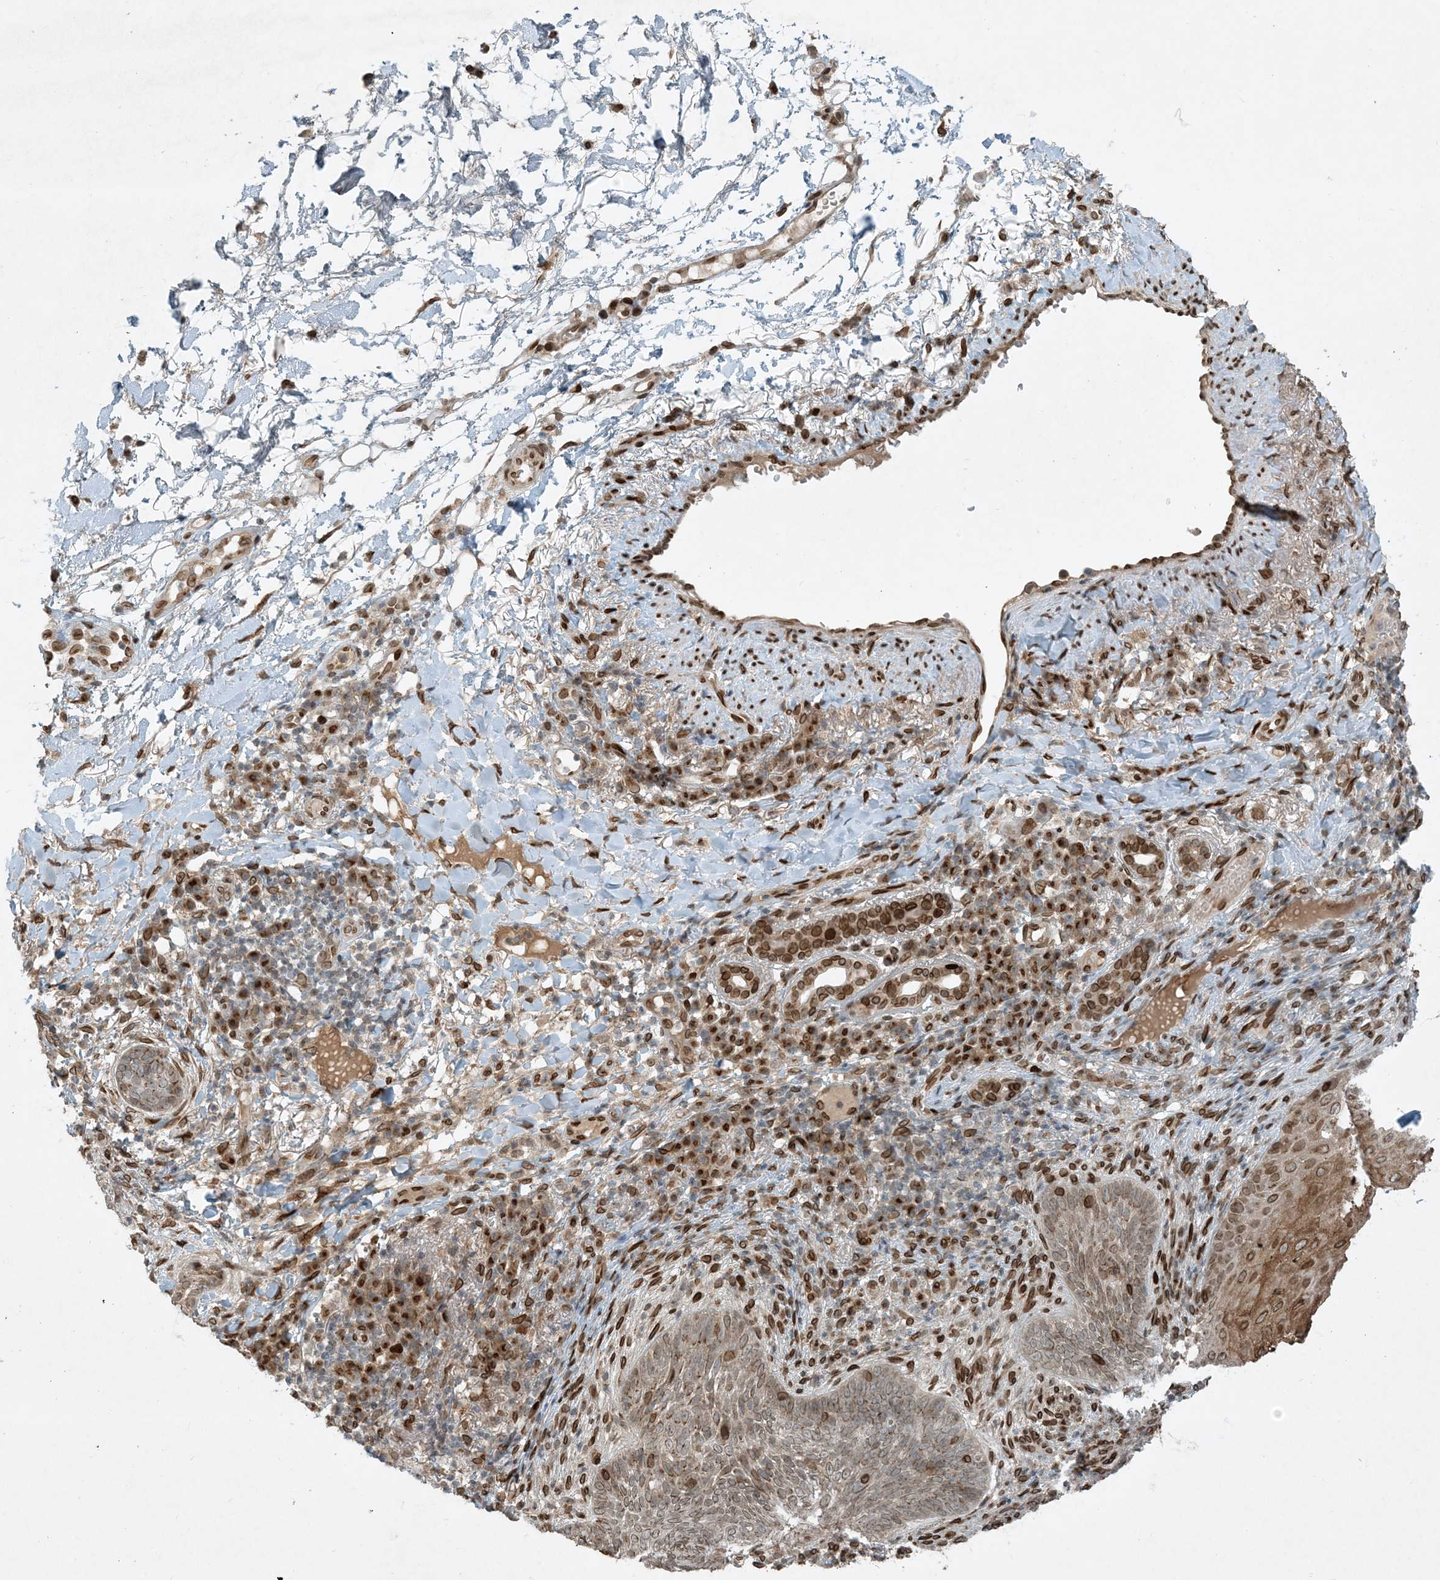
{"staining": {"intensity": "moderate", "quantity": "25%-75%", "location": "cytoplasmic/membranous,nuclear"}, "tissue": "skin cancer", "cell_type": "Tumor cells", "image_type": "cancer", "snomed": [{"axis": "morphology", "description": "Basal cell carcinoma"}, {"axis": "topography", "description": "Skin"}], "caption": "Human skin cancer stained with a protein marker shows moderate staining in tumor cells.", "gene": "SLC35A2", "patient": {"sex": "male", "age": 85}}